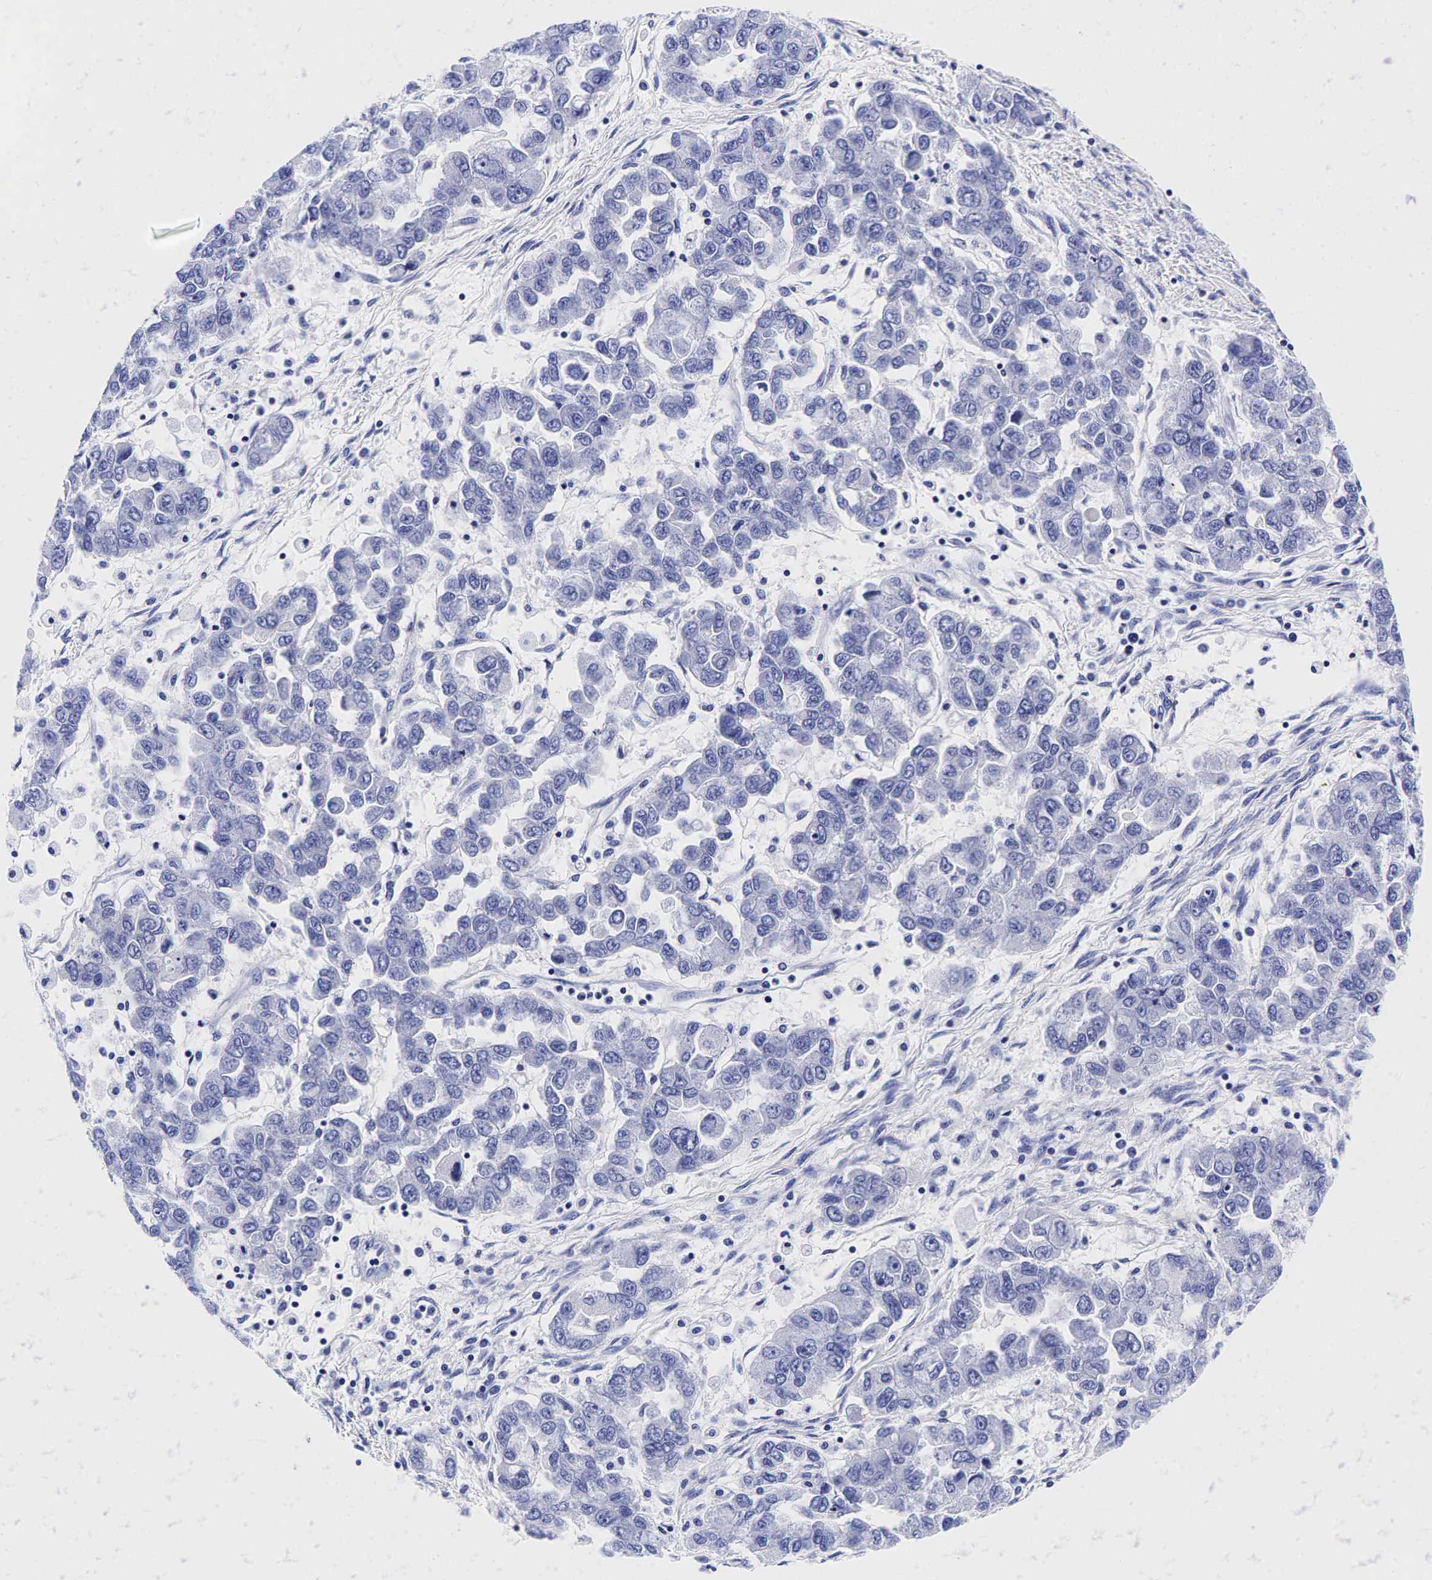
{"staining": {"intensity": "negative", "quantity": "none", "location": "none"}, "tissue": "ovarian cancer", "cell_type": "Tumor cells", "image_type": "cancer", "snomed": [{"axis": "morphology", "description": "Cystadenocarcinoma, serous, NOS"}, {"axis": "topography", "description": "Ovary"}], "caption": "A high-resolution micrograph shows IHC staining of ovarian serous cystadenocarcinoma, which reveals no significant positivity in tumor cells. The staining is performed using DAB (3,3'-diaminobenzidine) brown chromogen with nuclei counter-stained in using hematoxylin.", "gene": "GCG", "patient": {"sex": "female", "age": 84}}